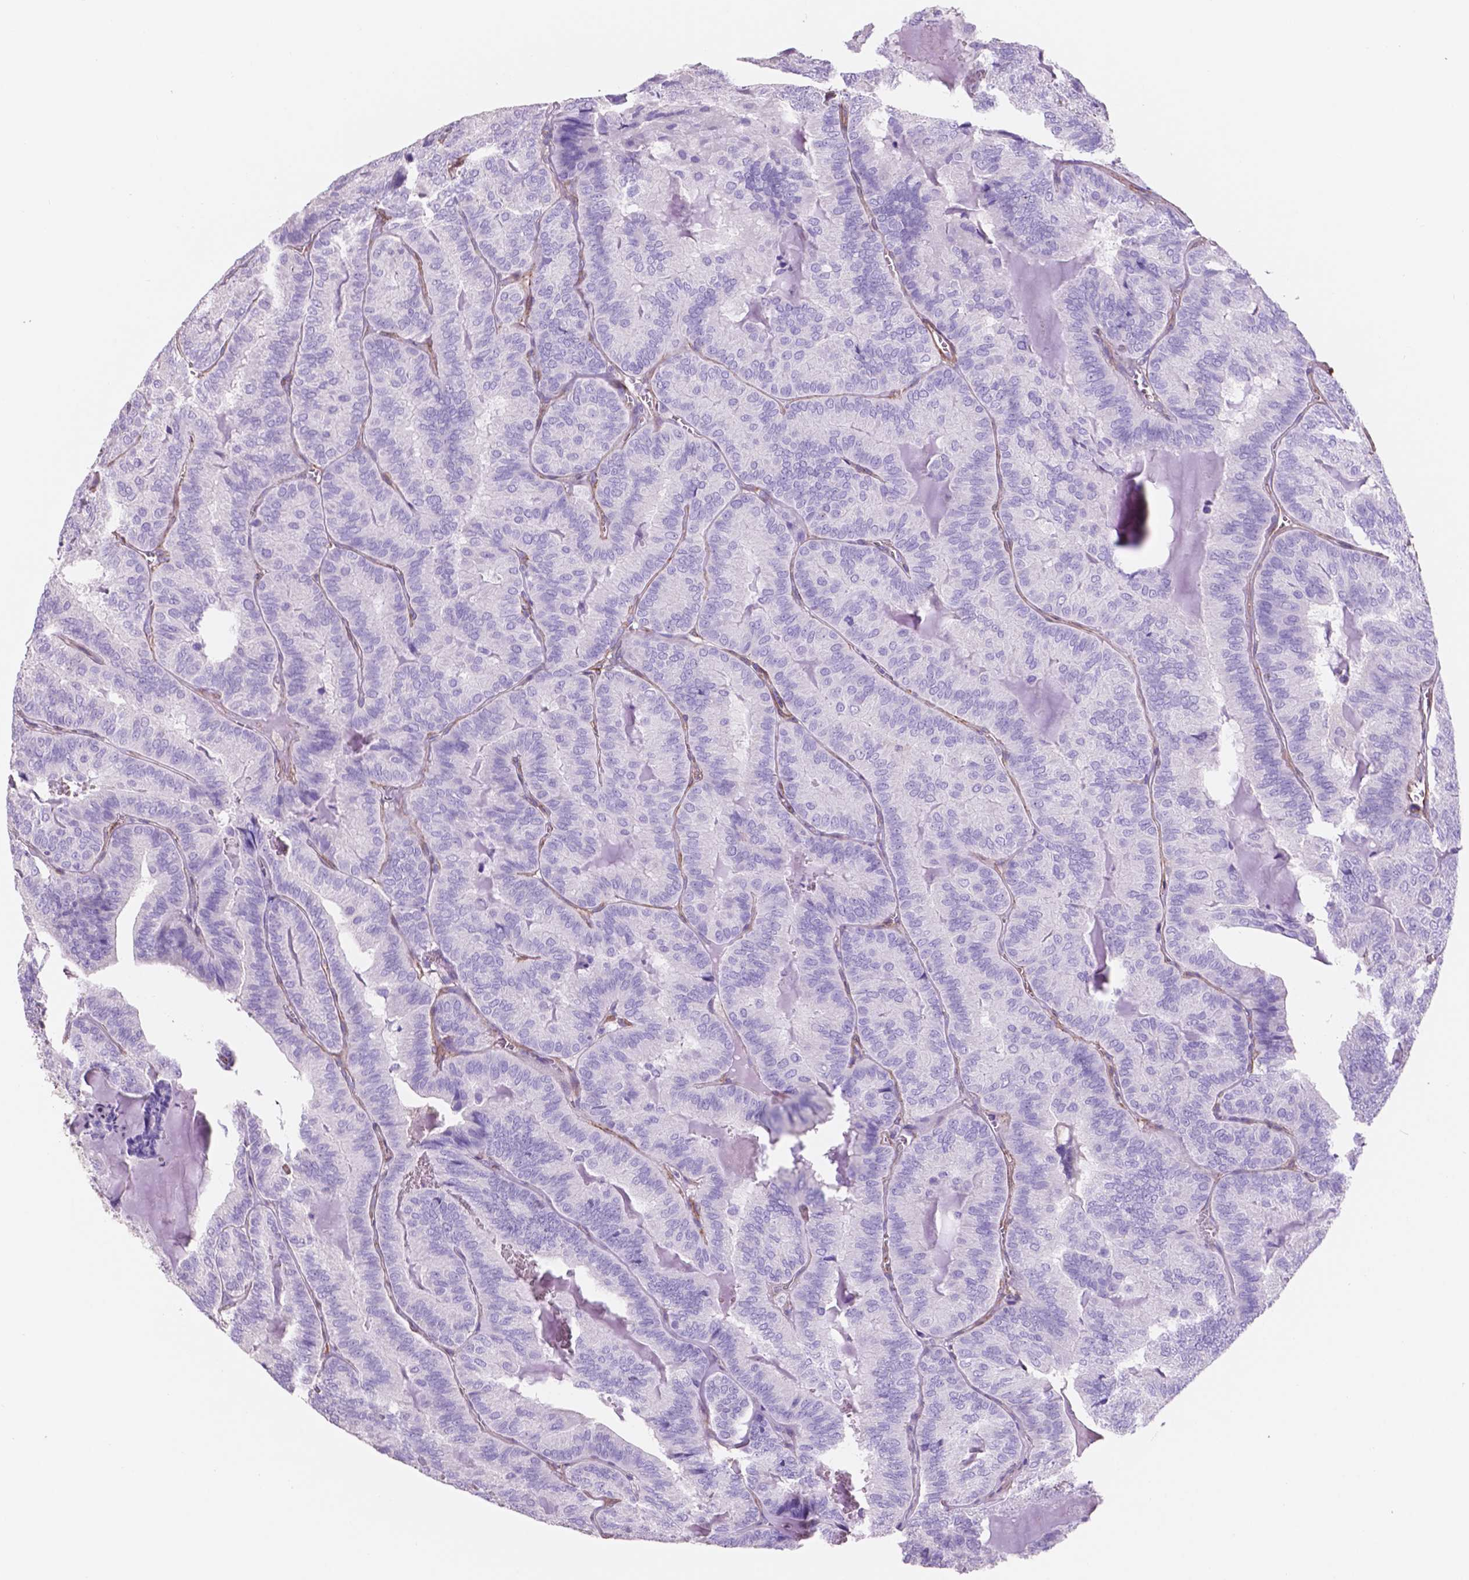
{"staining": {"intensity": "negative", "quantity": "none", "location": "none"}, "tissue": "thyroid cancer", "cell_type": "Tumor cells", "image_type": "cancer", "snomed": [{"axis": "morphology", "description": "Papillary adenocarcinoma, NOS"}, {"axis": "topography", "description": "Thyroid gland"}], "caption": "IHC micrograph of neoplastic tissue: thyroid cancer stained with DAB exhibits no significant protein positivity in tumor cells.", "gene": "TOR2A", "patient": {"sex": "female", "age": 75}}